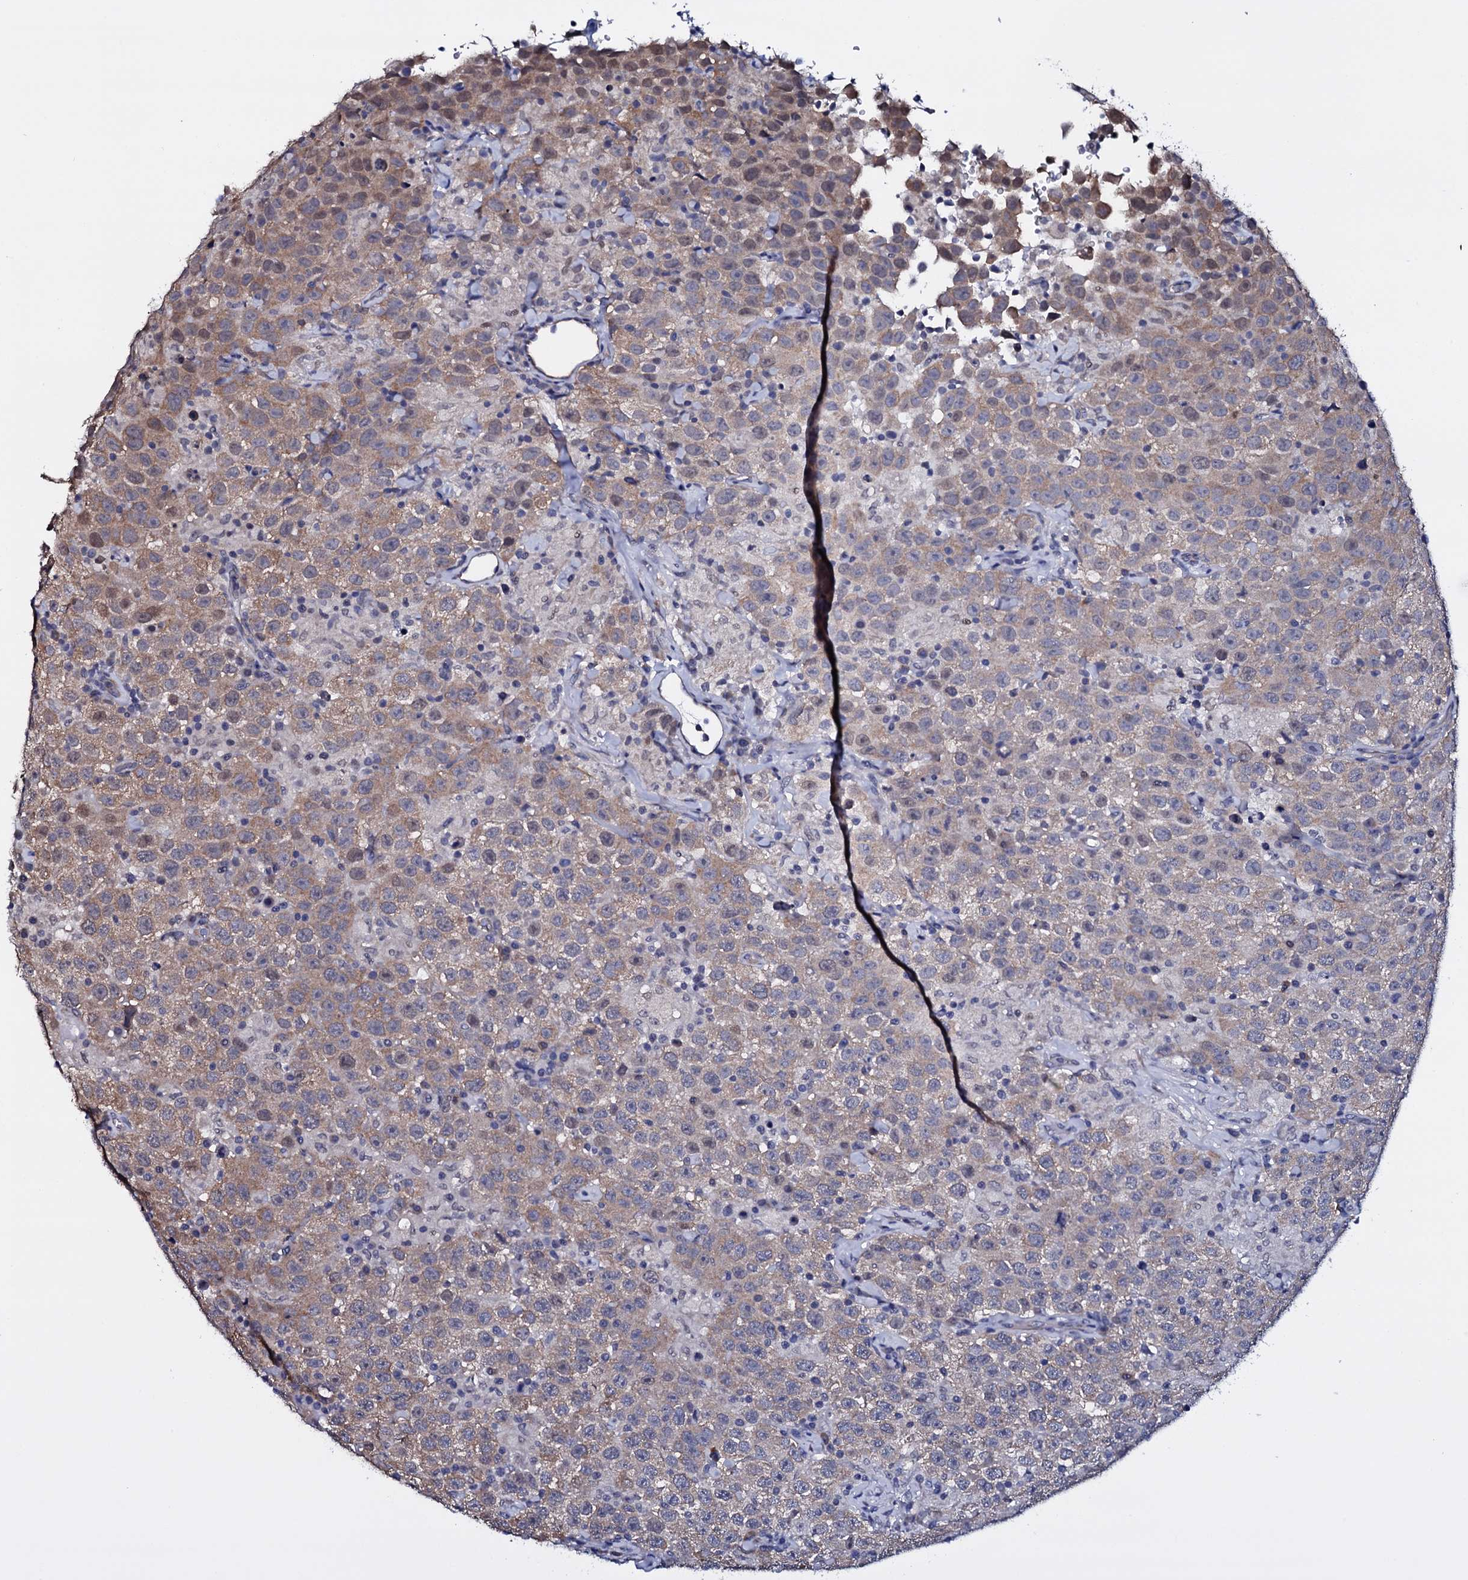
{"staining": {"intensity": "weak", "quantity": ">75%", "location": "cytoplasmic/membranous"}, "tissue": "testis cancer", "cell_type": "Tumor cells", "image_type": "cancer", "snomed": [{"axis": "morphology", "description": "Seminoma, NOS"}, {"axis": "topography", "description": "Testis"}], "caption": "DAB immunohistochemical staining of testis cancer (seminoma) reveals weak cytoplasmic/membranous protein positivity in approximately >75% of tumor cells.", "gene": "GAREM1", "patient": {"sex": "male", "age": 41}}